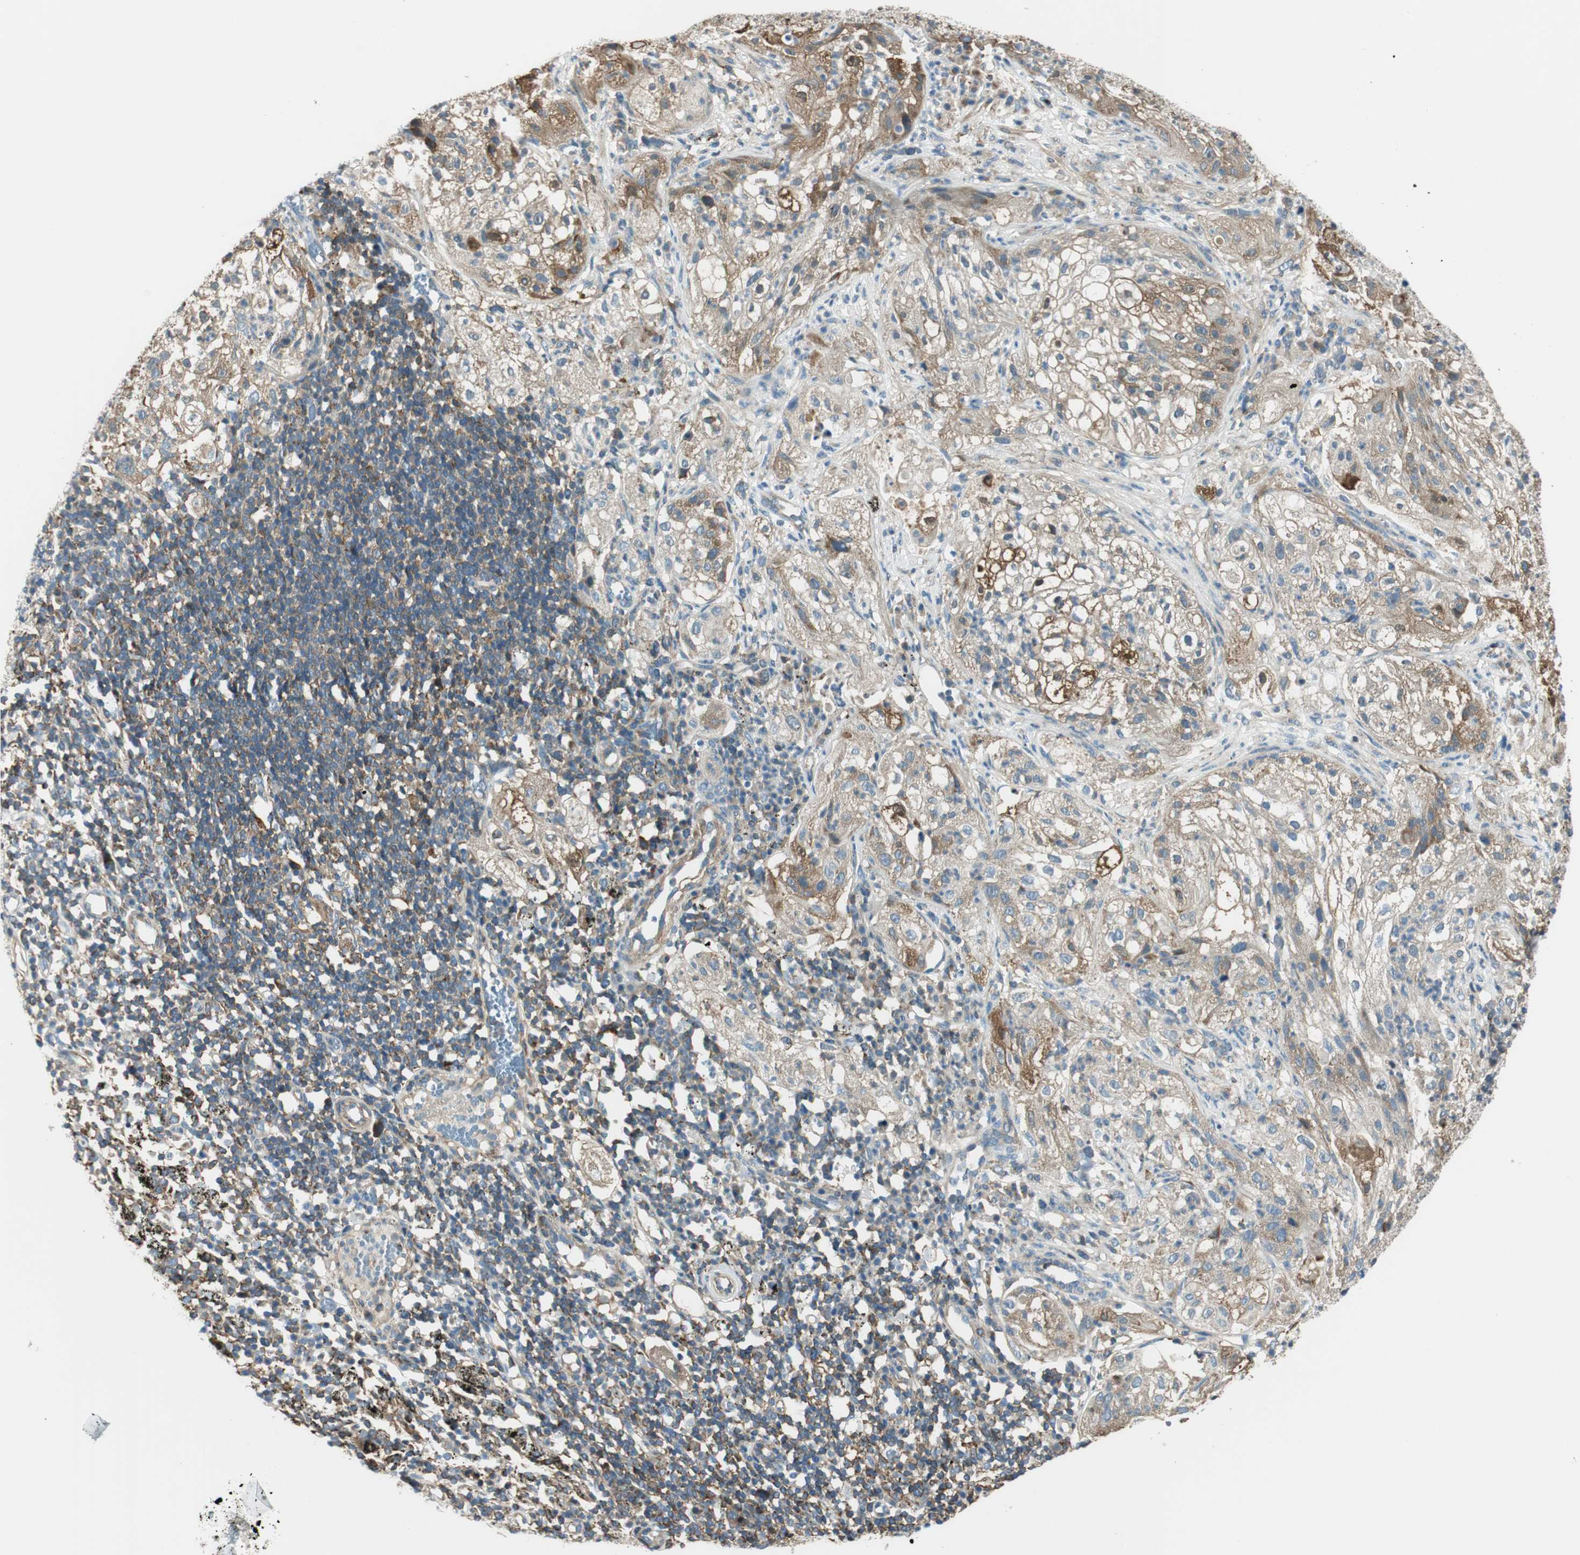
{"staining": {"intensity": "moderate", "quantity": ">75%", "location": "cytoplasmic/membranous"}, "tissue": "lung cancer", "cell_type": "Tumor cells", "image_type": "cancer", "snomed": [{"axis": "morphology", "description": "Inflammation, NOS"}, {"axis": "morphology", "description": "Squamous cell carcinoma, NOS"}, {"axis": "topography", "description": "Lymph node"}, {"axis": "topography", "description": "Soft tissue"}, {"axis": "topography", "description": "Lung"}], "caption": "Immunohistochemistry (IHC) of human lung cancer (squamous cell carcinoma) displays medium levels of moderate cytoplasmic/membranous positivity in approximately >75% of tumor cells.", "gene": "PI4K2B", "patient": {"sex": "male", "age": 66}}